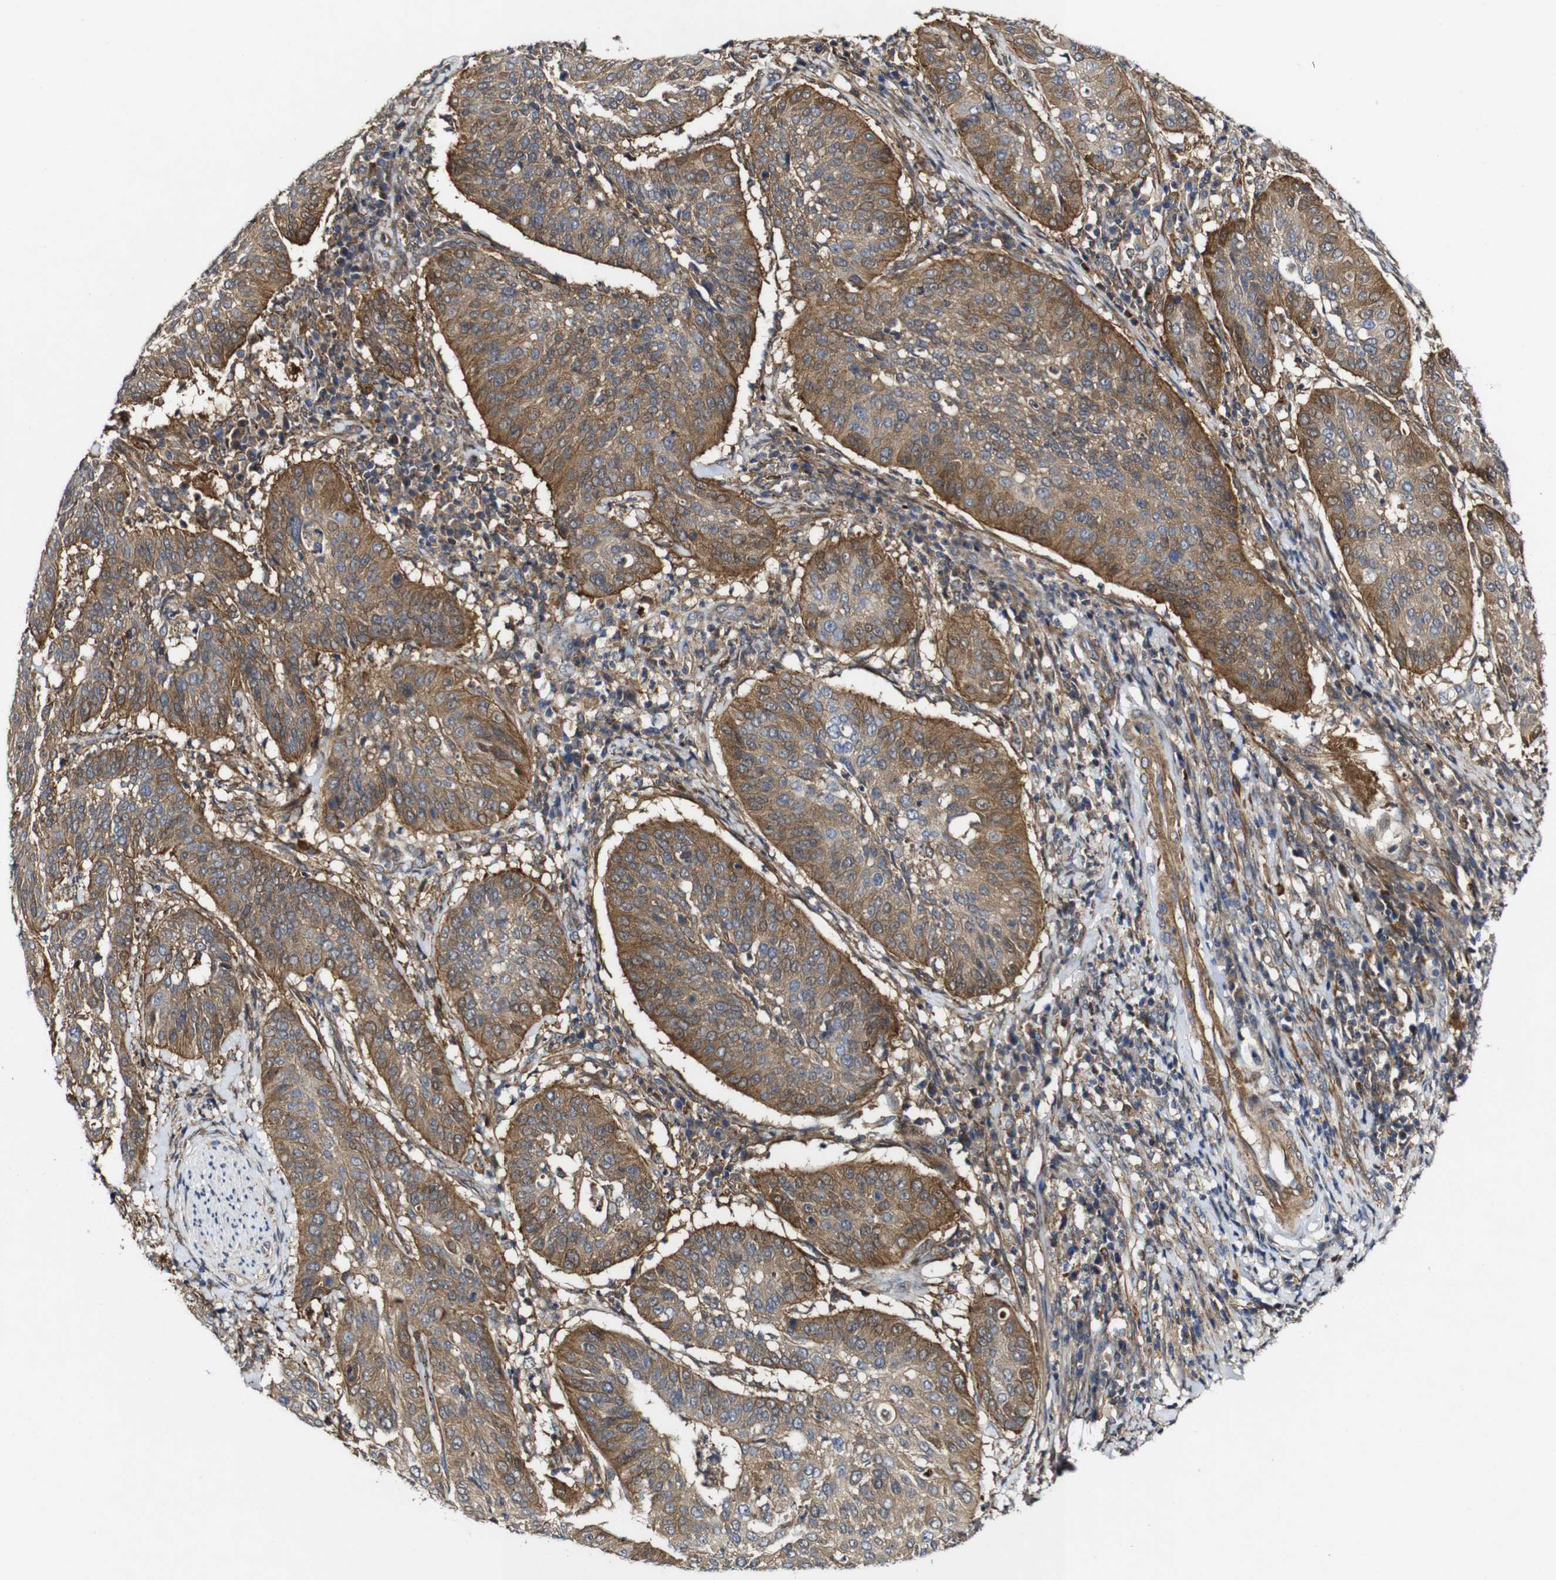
{"staining": {"intensity": "moderate", "quantity": ">75%", "location": "cytoplasmic/membranous"}, "tissue": "cervical cancer", "cell_type": "Tumor cells", "image_type": "cancer", "snomed": [{"axis": "morphology", "description": "Normal tissue, NOS"}, {"axis": "morphology", "description": "Squamous cell carcinoma, NOS"}, {"axis": "topography", "description": "Cervix"}], "caption": "IHC image of neoplastic tissue: human squamous cell carcinoma (cervical) stained using IHC demonstrates medium levels of moderate protein expression localized specifically in the cytoplasmic/membranous of tumor cells, appearing as a cytoplasmic/membranous brown color.", "gene": "GSDME", "patient": {"sex": "female", "age": 39}}